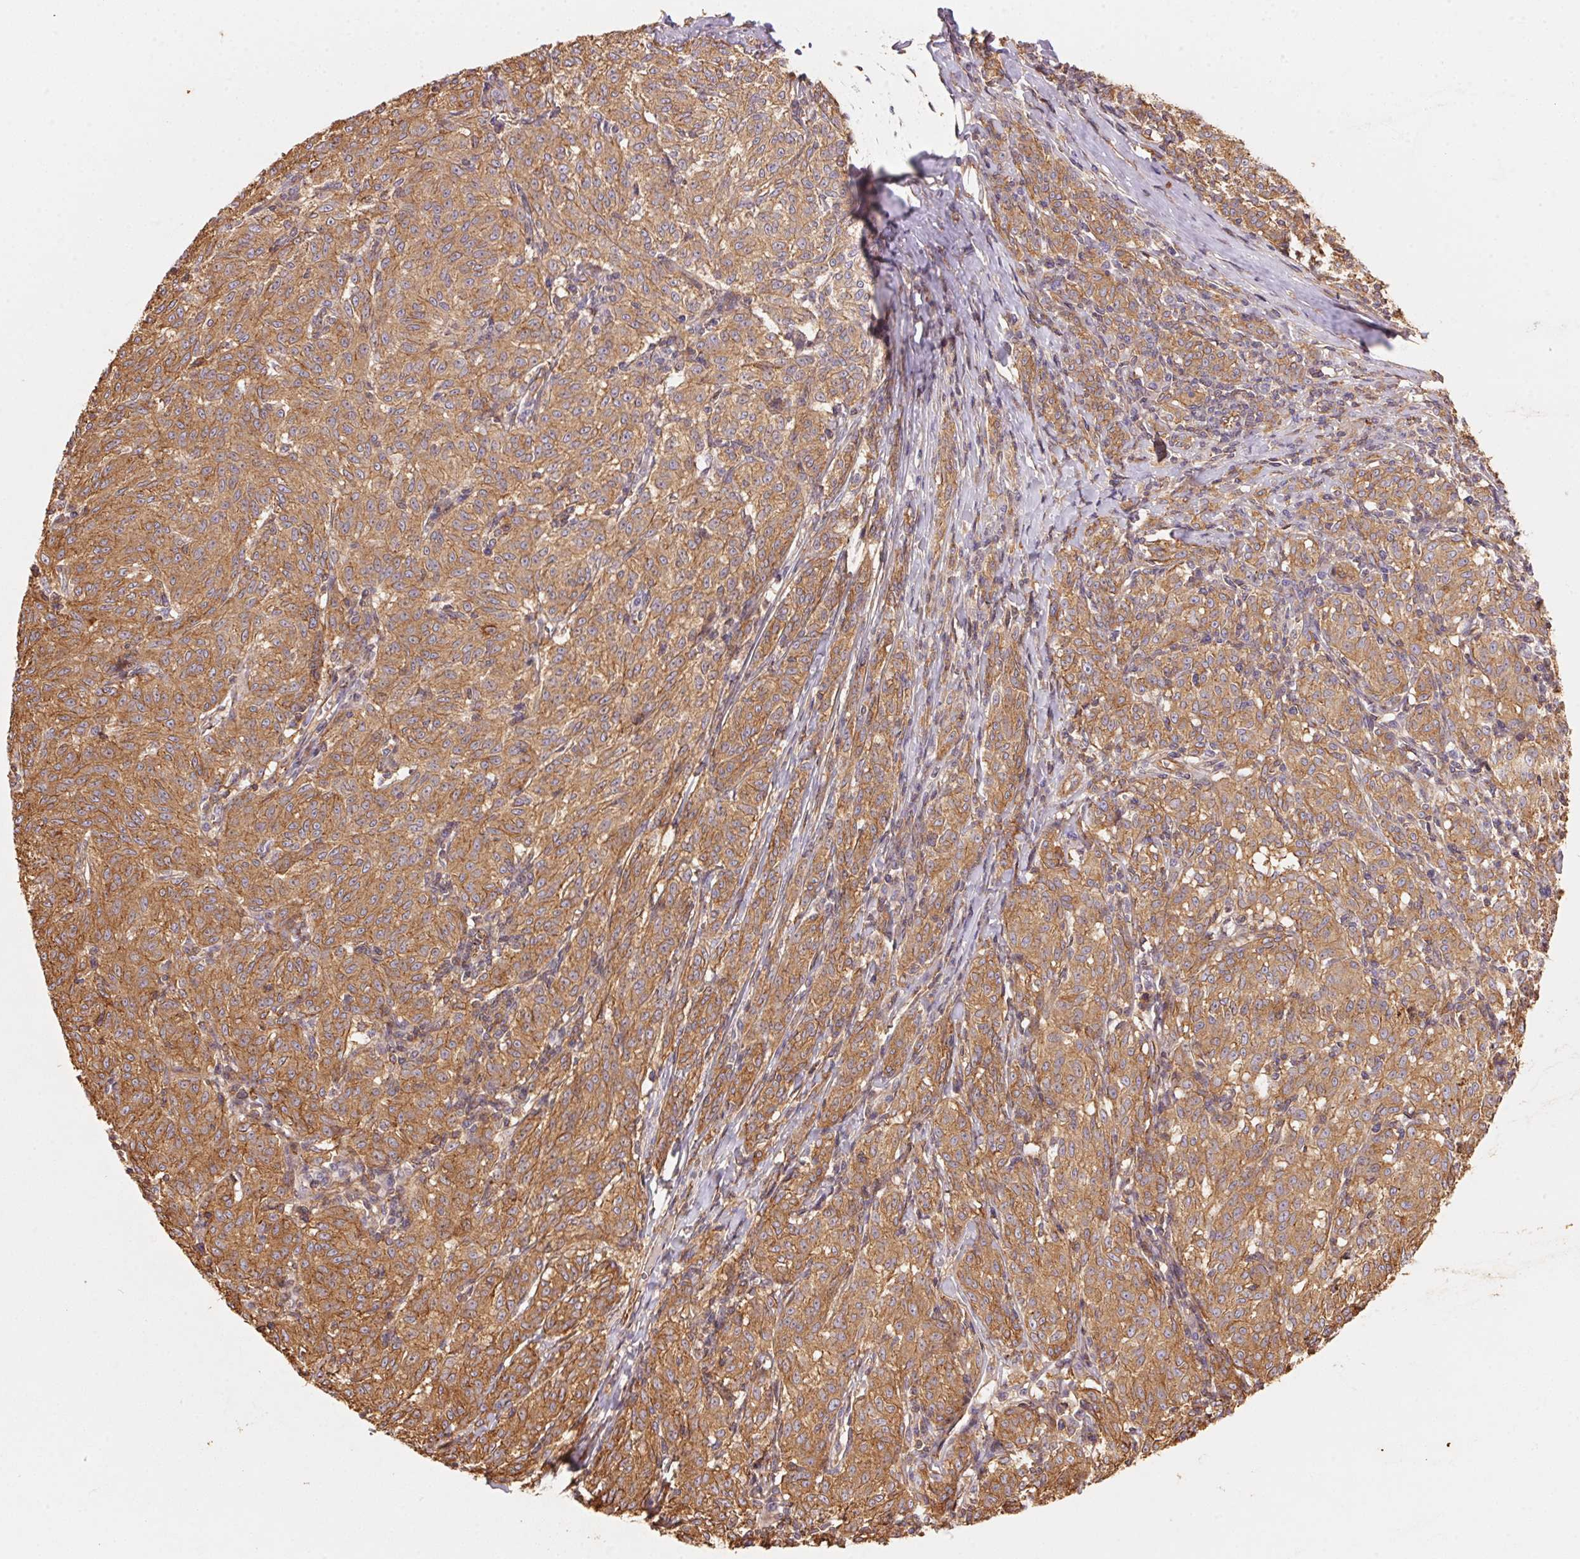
{"staining": {"intensity": "moderate", "quantity": ">75%", "location": "cytoplasmic/membranous"}, "tissue": "melanoma", "cell_type": "Tumor cells", "image_type": "cancer", "snomed": [{"axis": "morphology", "description": "Malignant melanoma, NOS"}, {"axis": "topography", "description": "Skin"}], "caption": "This is an image of immunohistochemistry staining of melanoma, which shows moderate positivity in the cytoplasmic/membranous of tumor cells.", "gene": "FRAS1", "patient": {"sex": "female", "age": 72}}